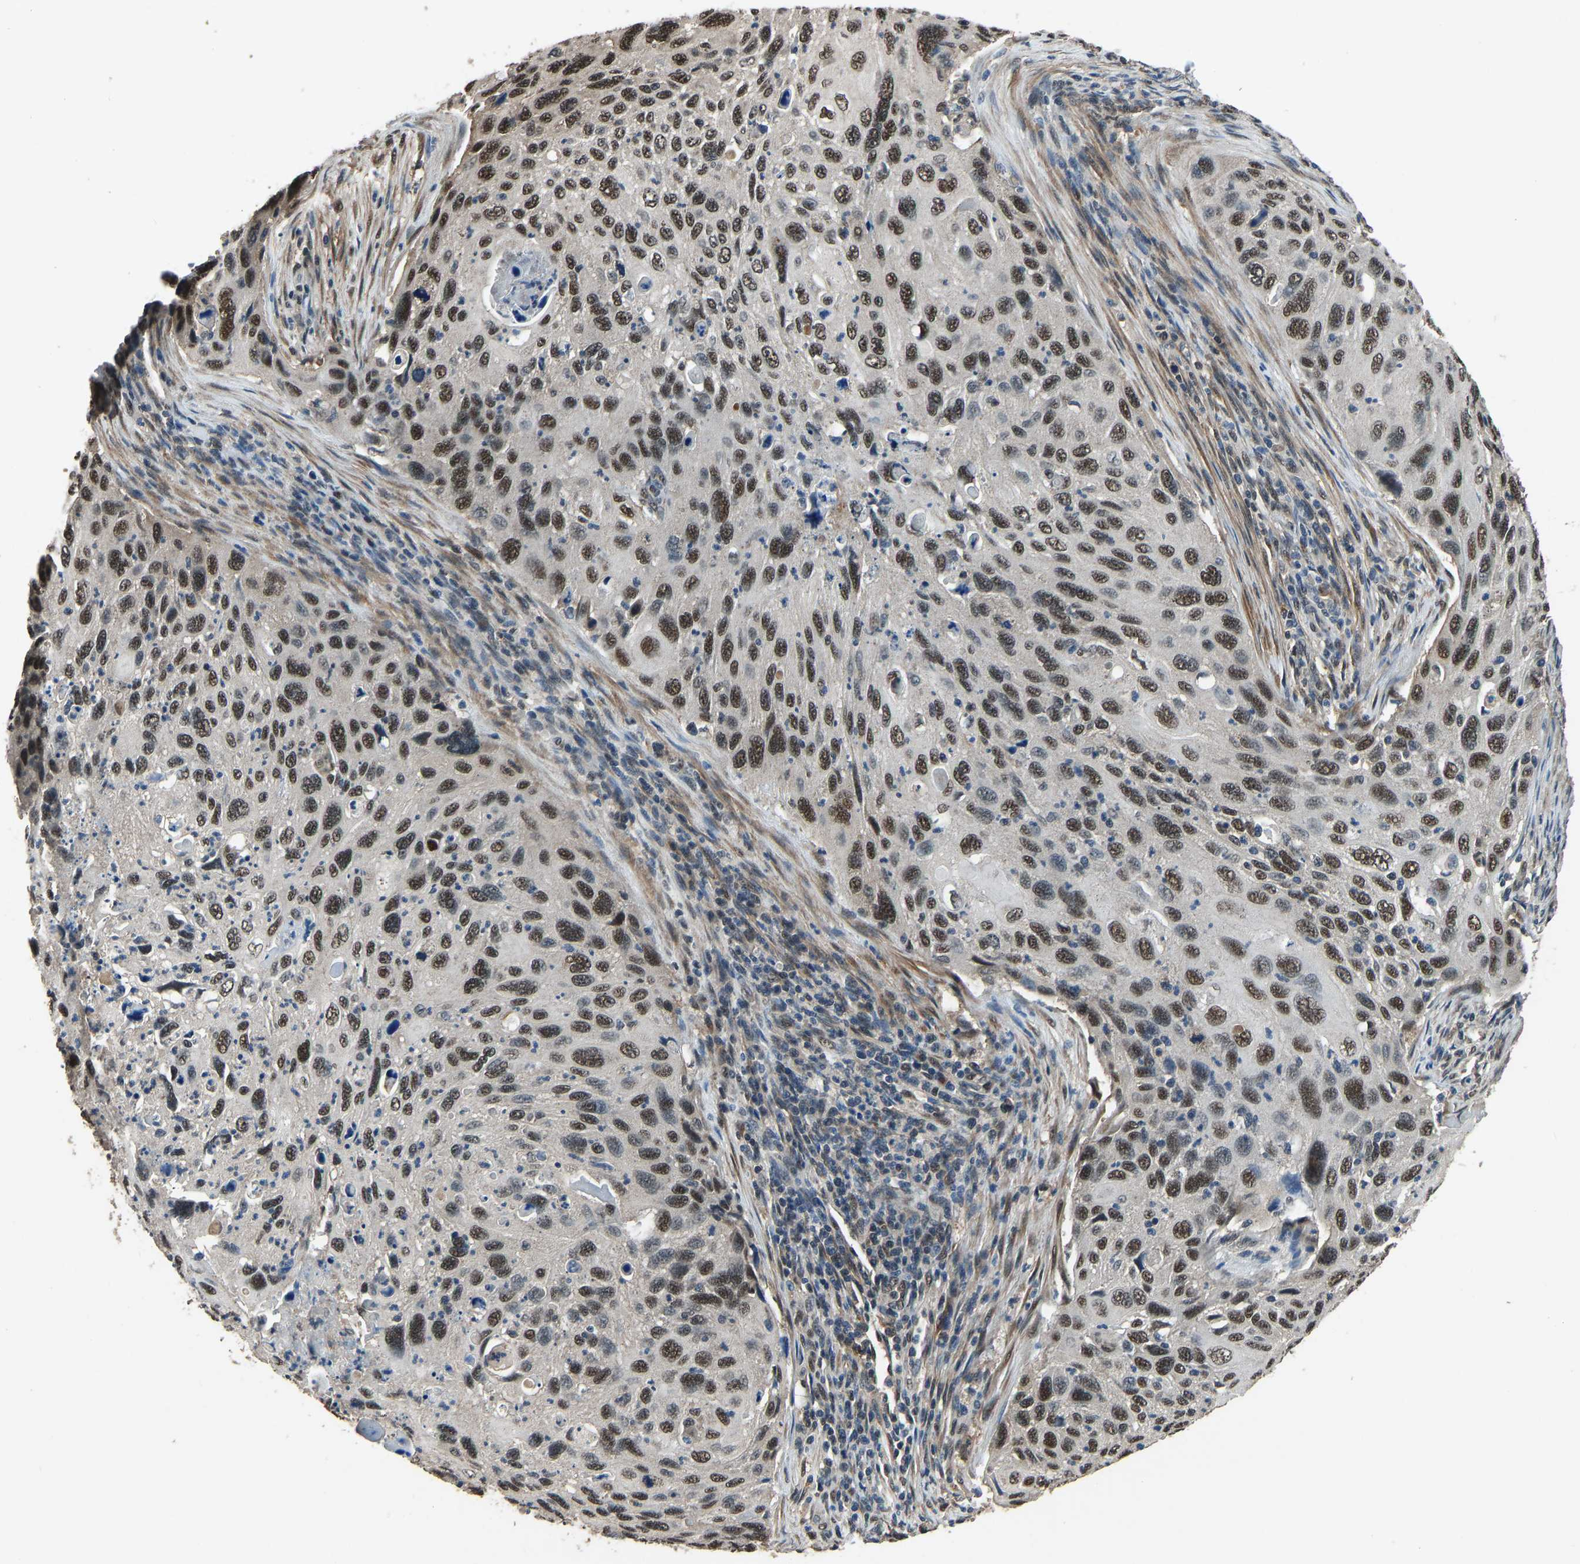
{"staining": {"intensity": "strong", "quantity": ">75%", "location": "nuclear"}, "tissue": "cervical cancer", "cell_type": "Tumor cells", "image_type": "cancer", "snomed": [{"axis": "morphology", "description": "Squamous cell carcinoma, NOS"}, {"axis": "topography", "description": "Cervix"}], "caption": "Immunohistochemistry staining of cervical squamous cell carcinoma, which shows high levels of strong nuclear positivity in about >75% of tumor cells indicating strong nuclear protein expression. The staining was performed using DAB (brown) for protein detection and nuclei were counterstained in hematoxylin (blue).", "gene": "TOX4", "patient": {"sex": "female", "age": 70}}